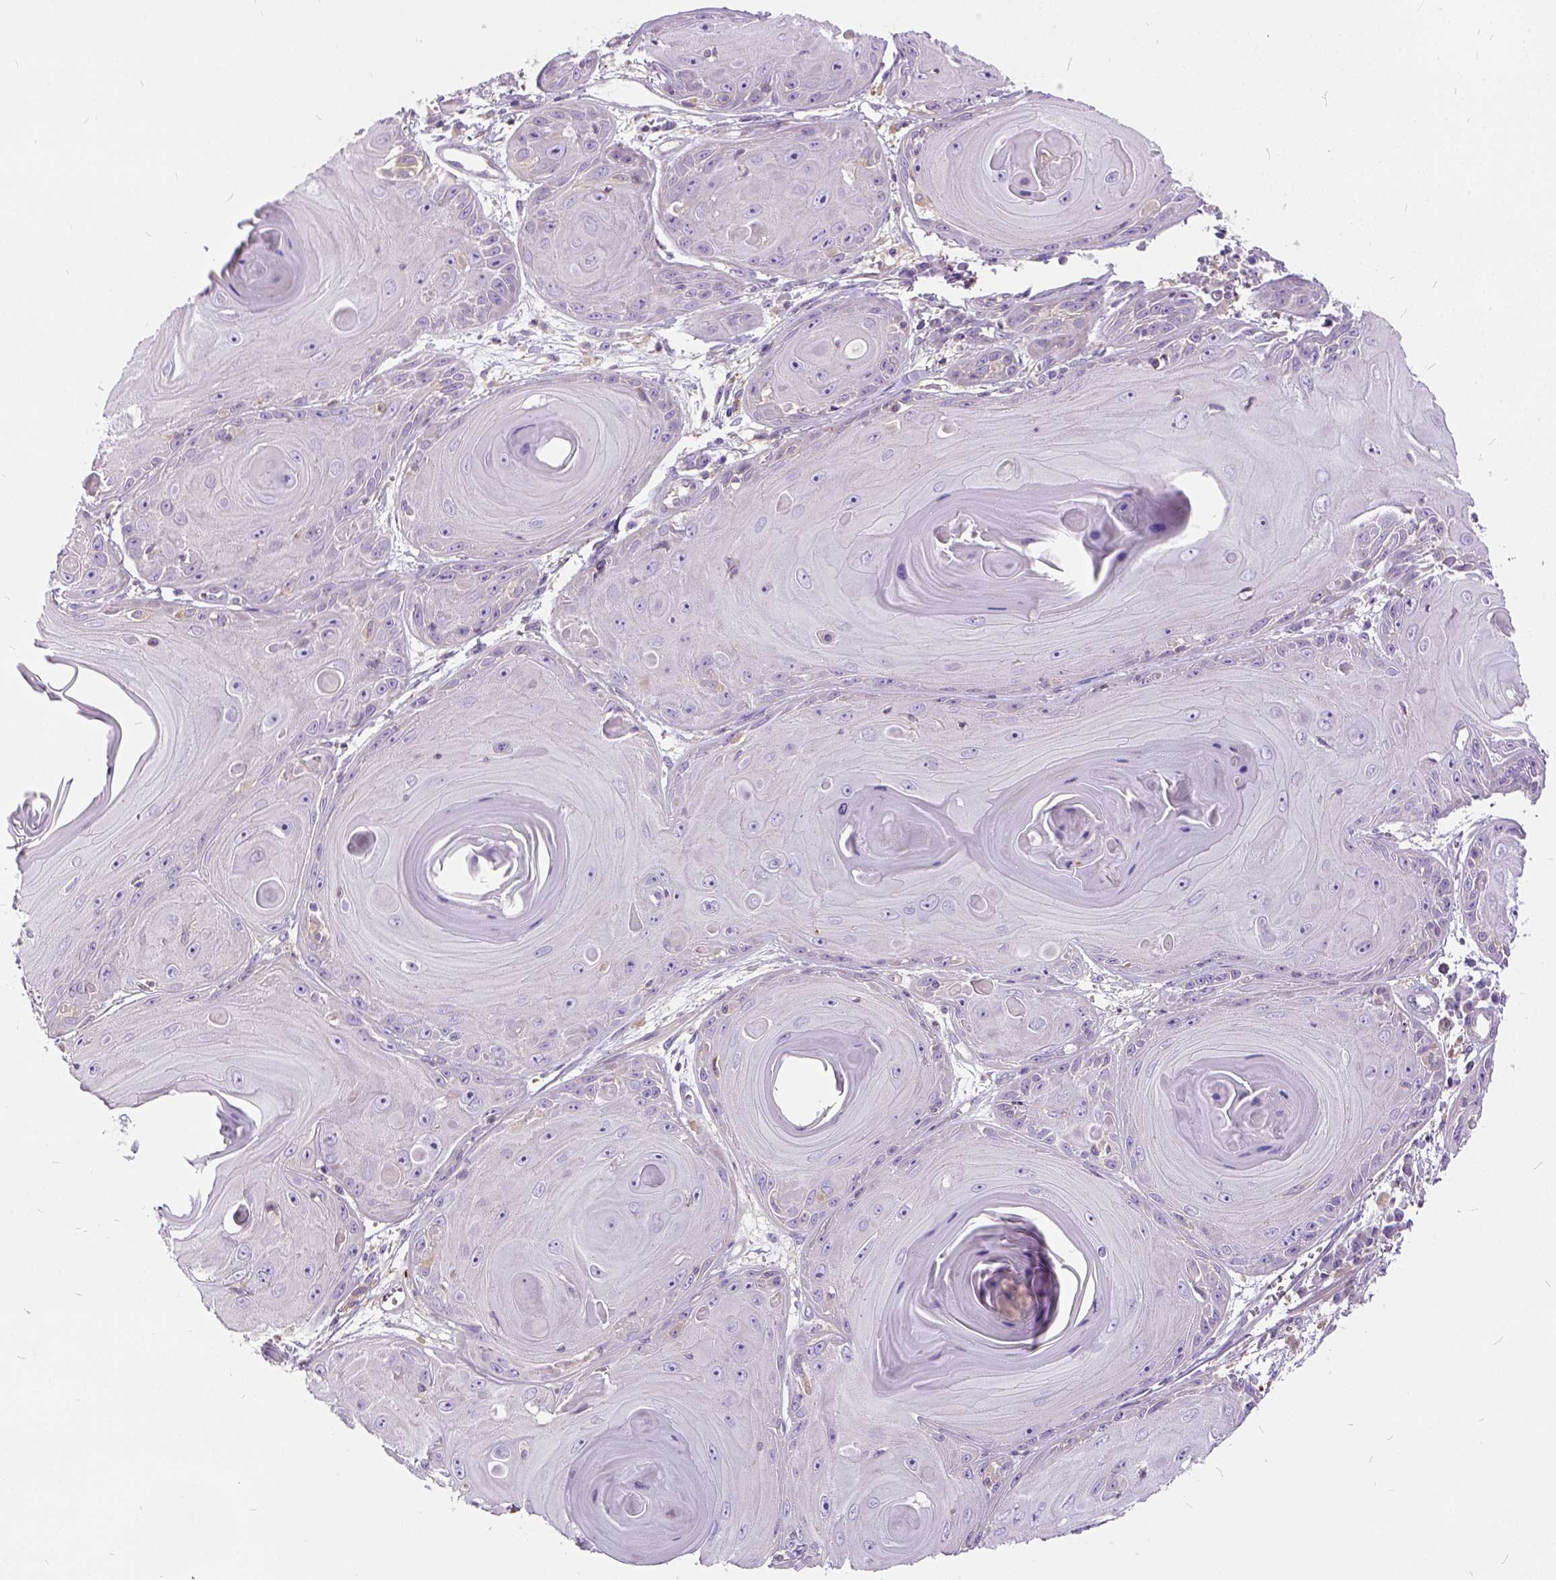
{"staining": {"intensity": "negative", "quantity": "none", "location": "none"}, "tissue": "skin cancer", "cell_type": "Tumor cells", "image_type": "cancer", "snomed": [{"axis": "morphology", "description": "Squamous cell carcinoma, NOS"}, {"axis": "topography", "description": "Skin"}, {"axis": "topography", "description": "Vulva"}], "caption": "Human skin squamous cell carcinoma stained for a protein using immunohistochemistry (IHC) demonstrates no expression in tumor cells.", "gene": "CADM4", "patient": {"sex": "female", "age": 85}}